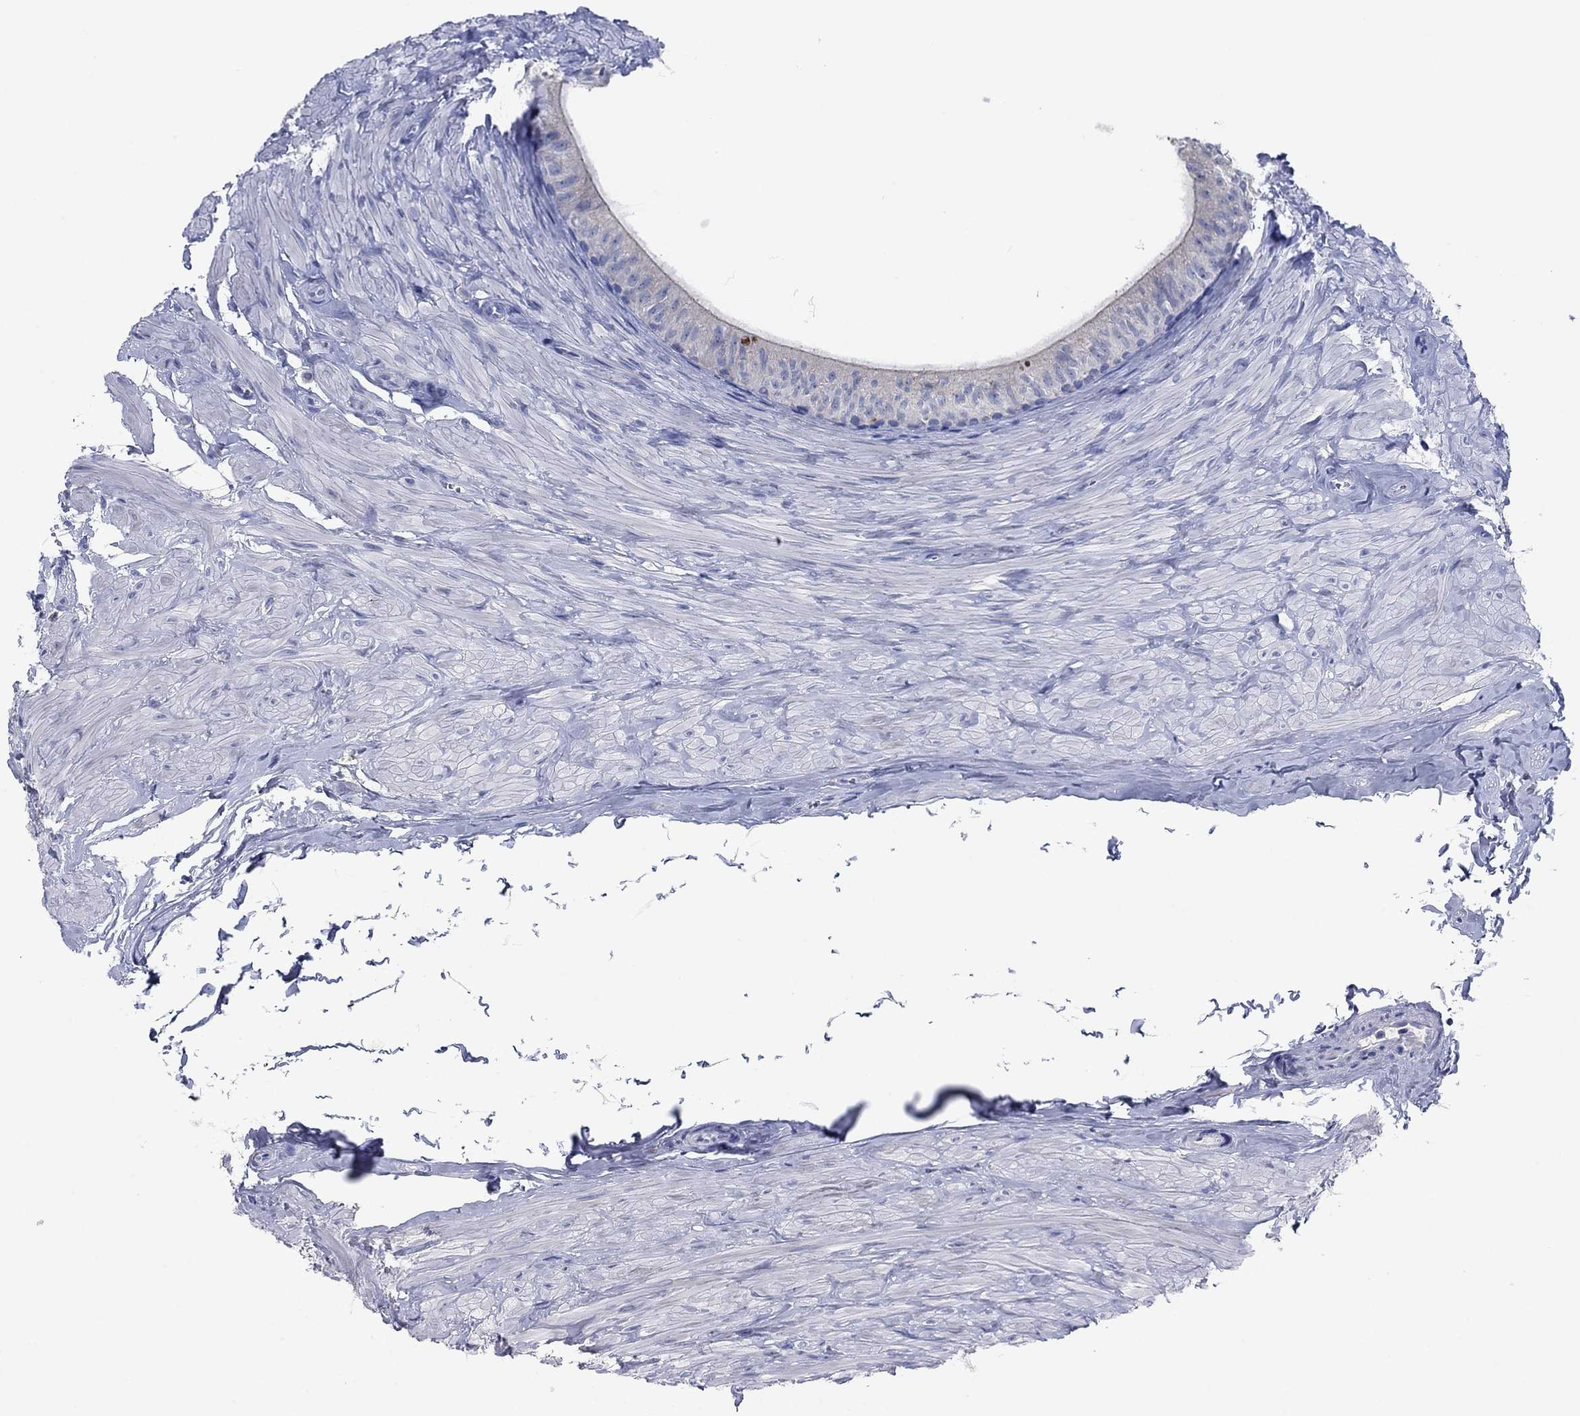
{"staining": {"intensity": "negative", "quantity": "none", "location": "none"}, "tissue": "epididymis", "cell_type": "Glandular cells", "image_type": "normal", "snomed": [{"axis": "morphology", "description": "Normal tissue, NOS"}, {"axis": "topography", "description": "Epididymis"}], "caption": "The histopathology image shows no significant positivity in glandular cells of epididymis.", "gene": "CNTNAP4", "patient": {"sex": "male", "age": 32}}